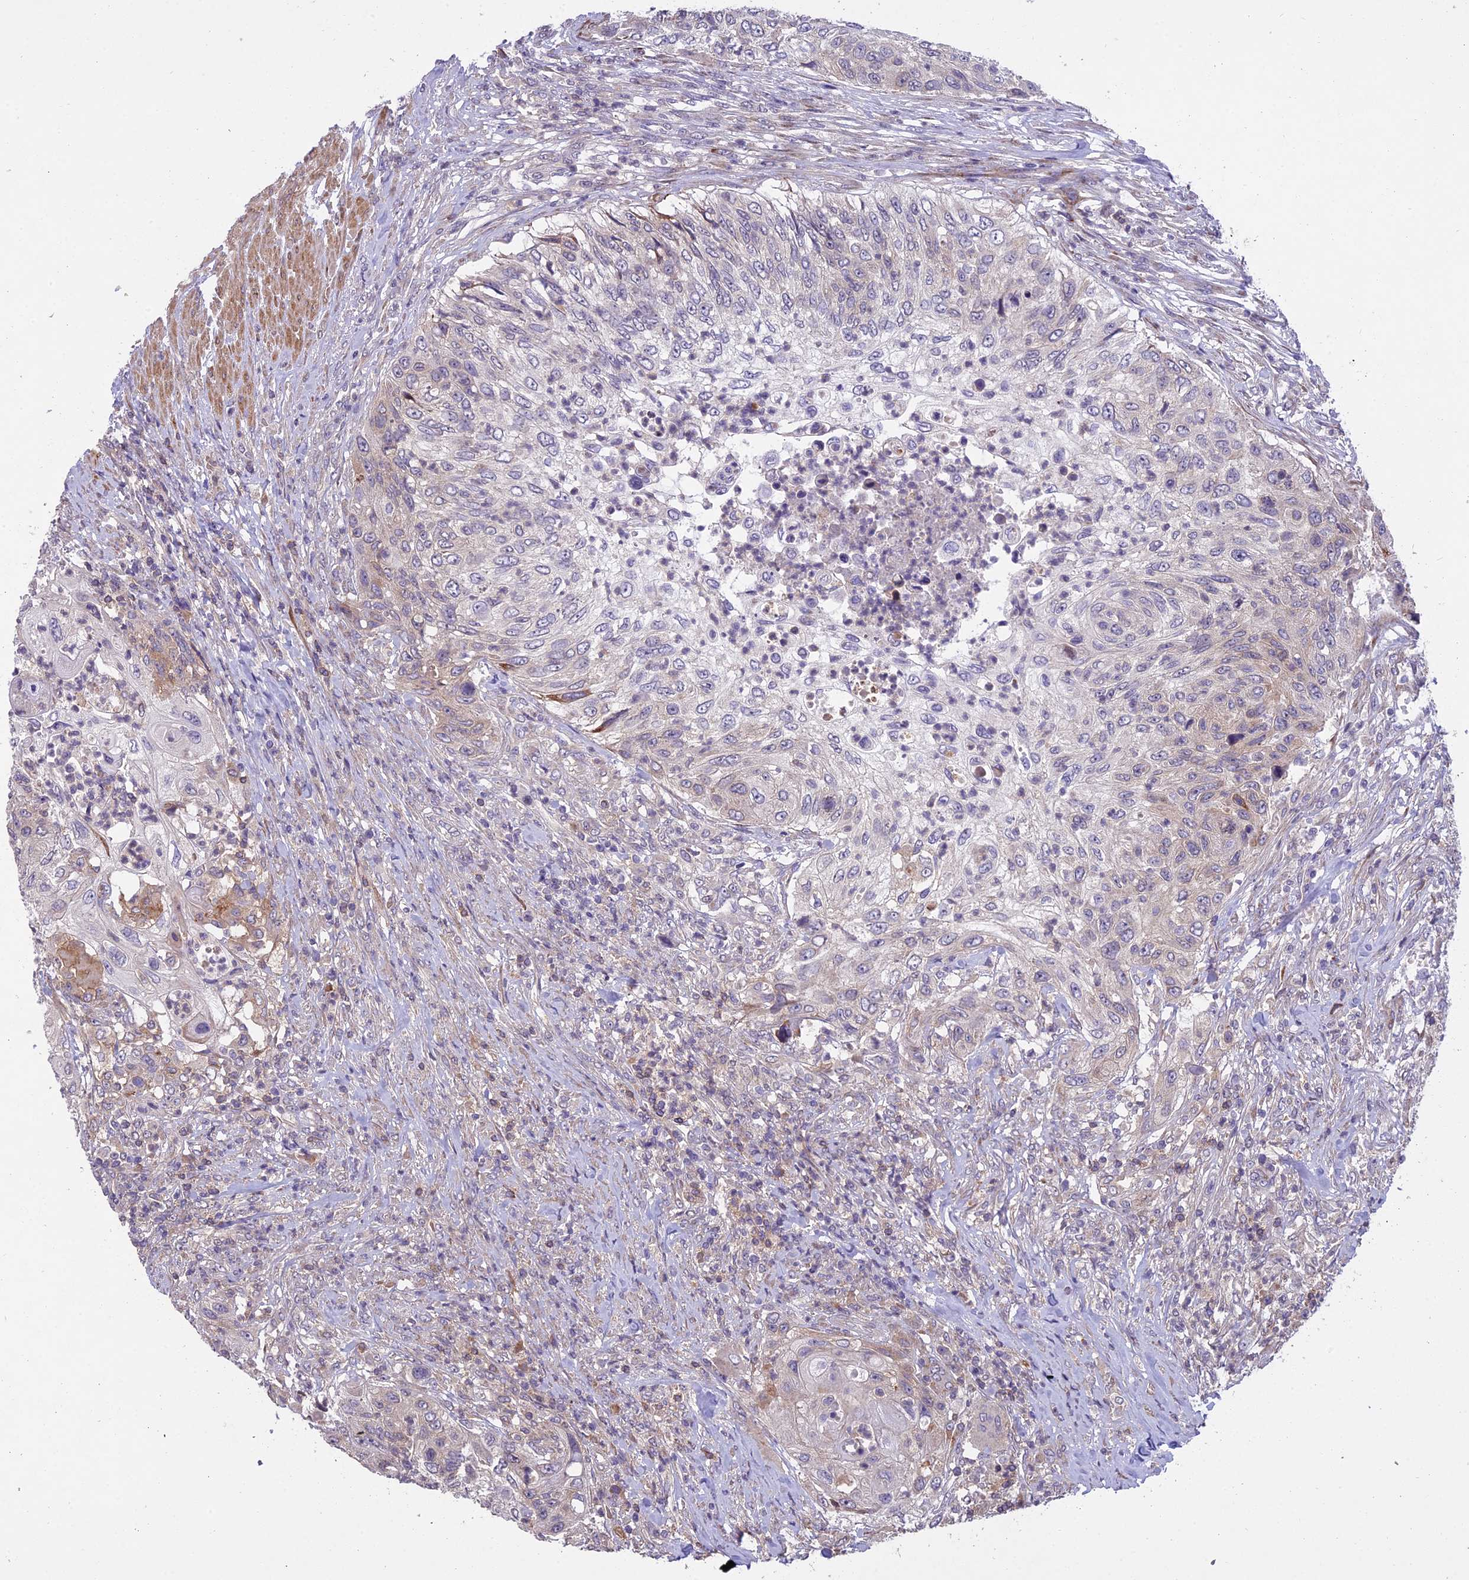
{"staining": {"intensity": "weak", "quantity": "<25%", "location": "cytoplasmic/membranous"}, "tissue": "urothelial cancer", "cell_type": "Tumor cells", "image_type": "cancer", "snomed": [{"axis": "morphology", "description": "Urothelial carcinoma, High grade"}, {"axis": "topography", "description": "Urinary bladder"}], "caption": "Urothelial cancer was stained to show a protein in brown. There is no significant staining in tumor cells.", "gene": "CENPL", "patient": {"sex": "female", "age": 60}}